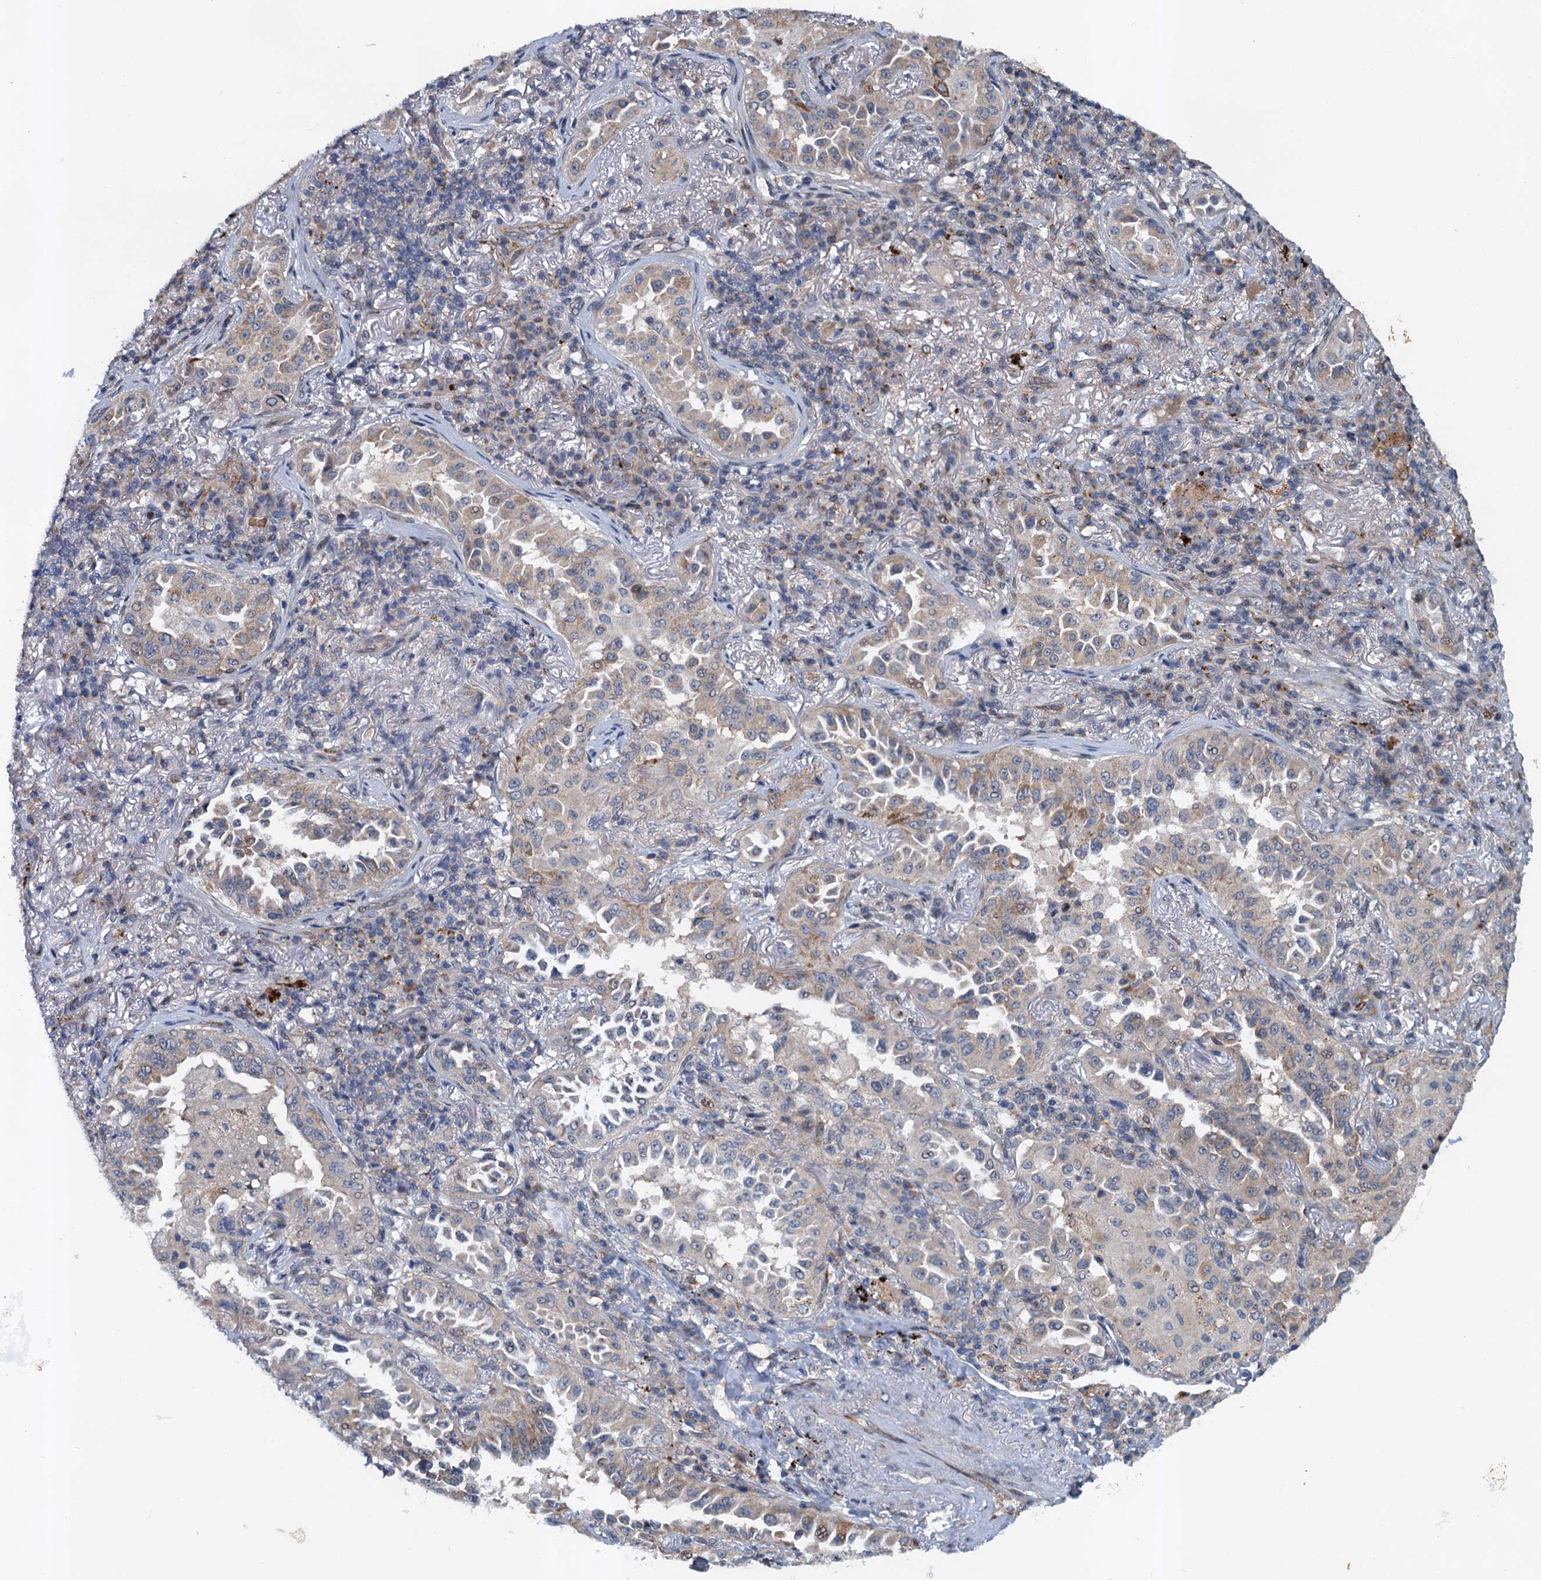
{"staining": {"intensity": "negative", "quantity": "none", "location": "none"}, "tissue": "lung cancer", "cell_type": "Tumor cells", "image_type": "cancer", "snomed": [{"axis": "morphology", "description": "Adenocarcinoma, NOS"}, {"axis": "topography", "description": "Lung"}], "caption": "Lung cancer (adenocarcinoma) was stained to show a protein in brown. There is no significant staining in tumor cells.", "gene": "NBEA", "patient": {"sex": "female", "age": 69}}